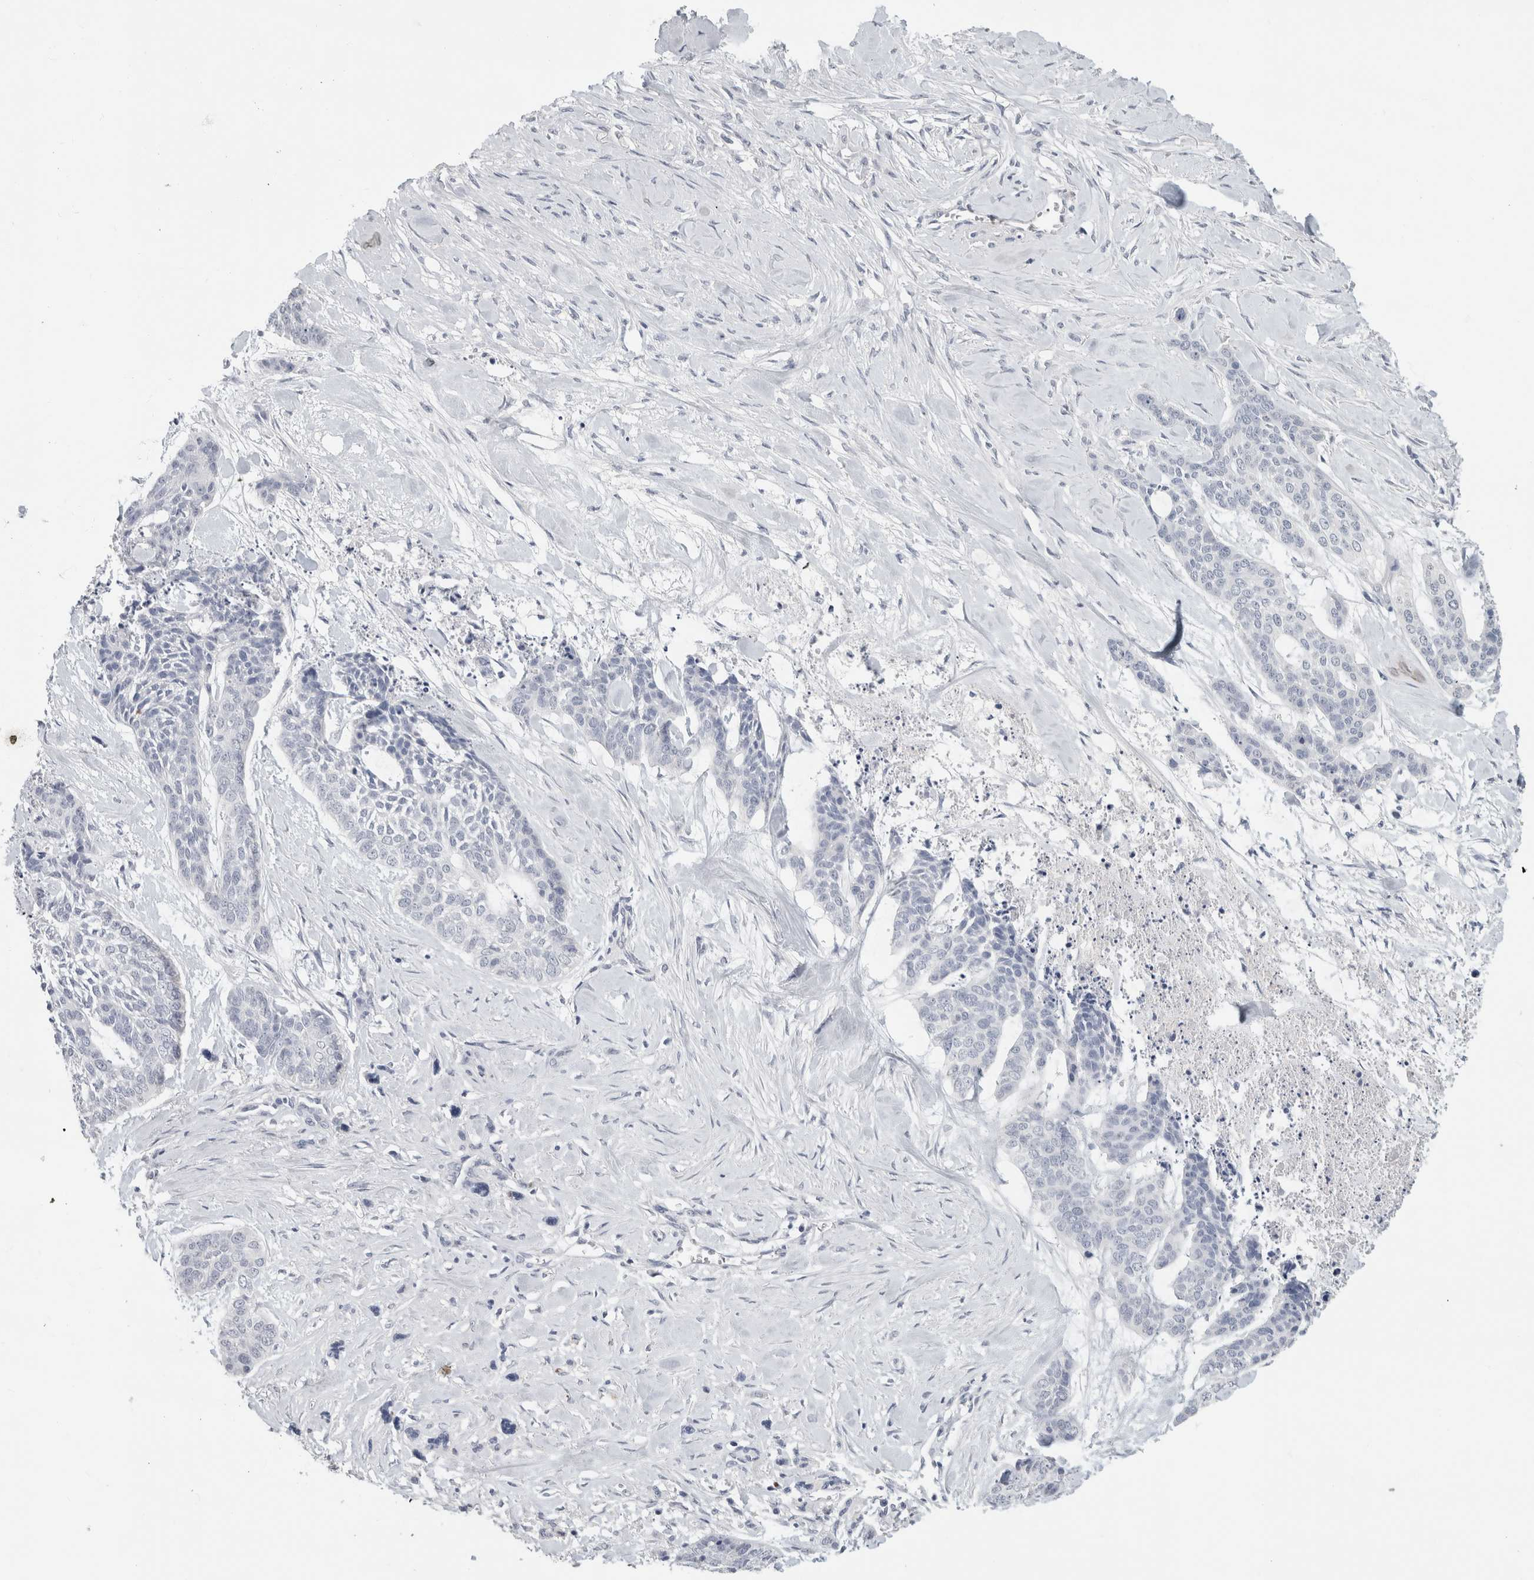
{"staining": {"intensity": "negative", "quantity": "none", "location": "none"}, "tissue": "skin cancer", "cell_type": "Tumor cells", "image_type": "cancer", "snomed": [{"axis": "morphology", "description": "Basal cell carcinoma"}, {"axis": "topography", "description": "Skin"}], "caption": "This is an immunohistochemistry (IHC) photomicrograph of human skin cancer (basal cell carcinoma). There is no staining in tumor cells.", "gene": "SLC6A1", "patient": {"sex": "female", "age": 64}}